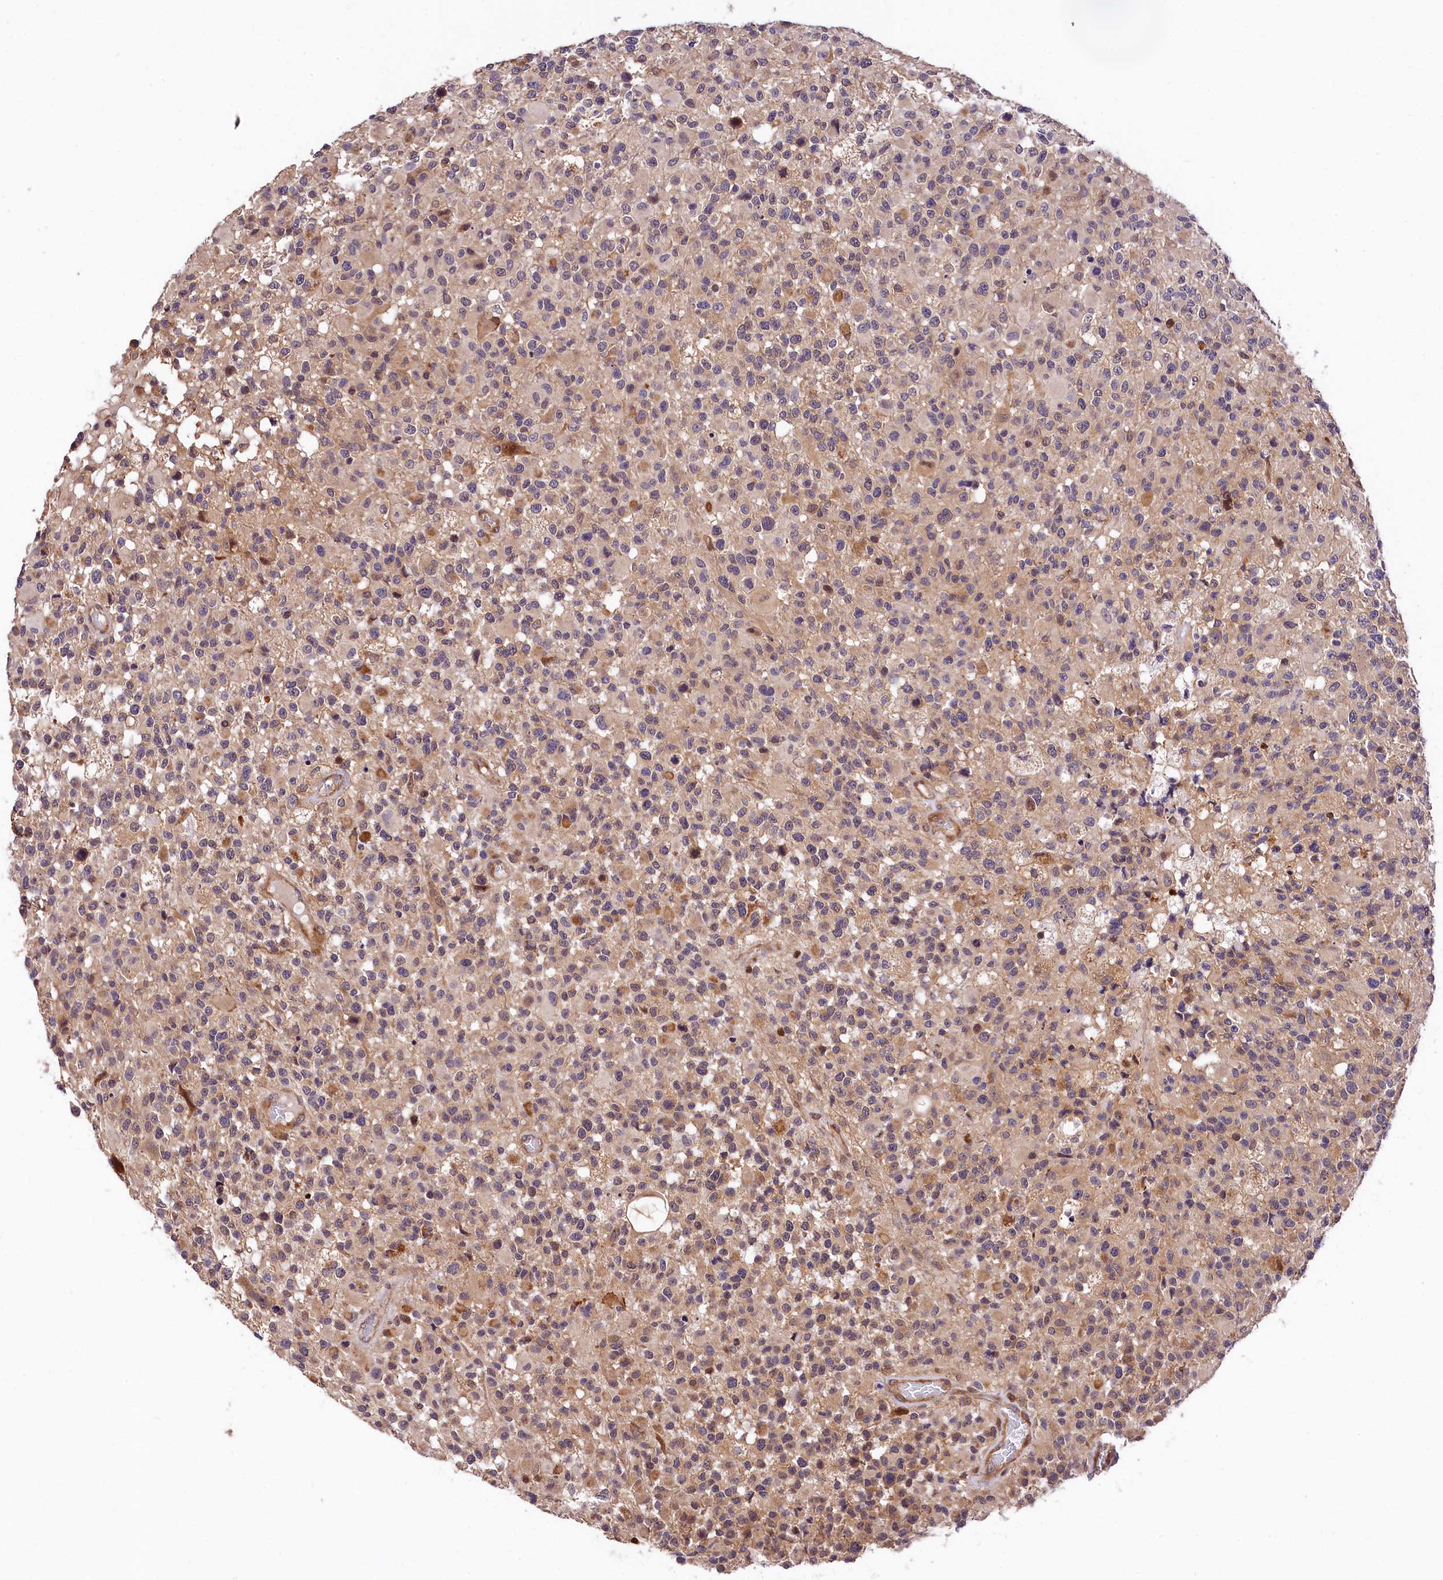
{"staining": {"intensity": "negative", "quantity": "none", "location": "none"}, "tissue": "glioma", "cell_type": "Tumor cells", "image_type": "cancer", "snomed": [{"axis": "morphology", "description": "Glioma, malignant, High grade"}, {"axis": "morphology", "description": "Glioblastoma, NOS"}, {"axis": "topography", "description": "Brain"}], "caption": "Human high-grade glioma (malignant) stained for a protein using IHC displays no positivity in tumor cells.", "gene": "CHORDC1", "patient": {"sex": "male", "age": 60}}